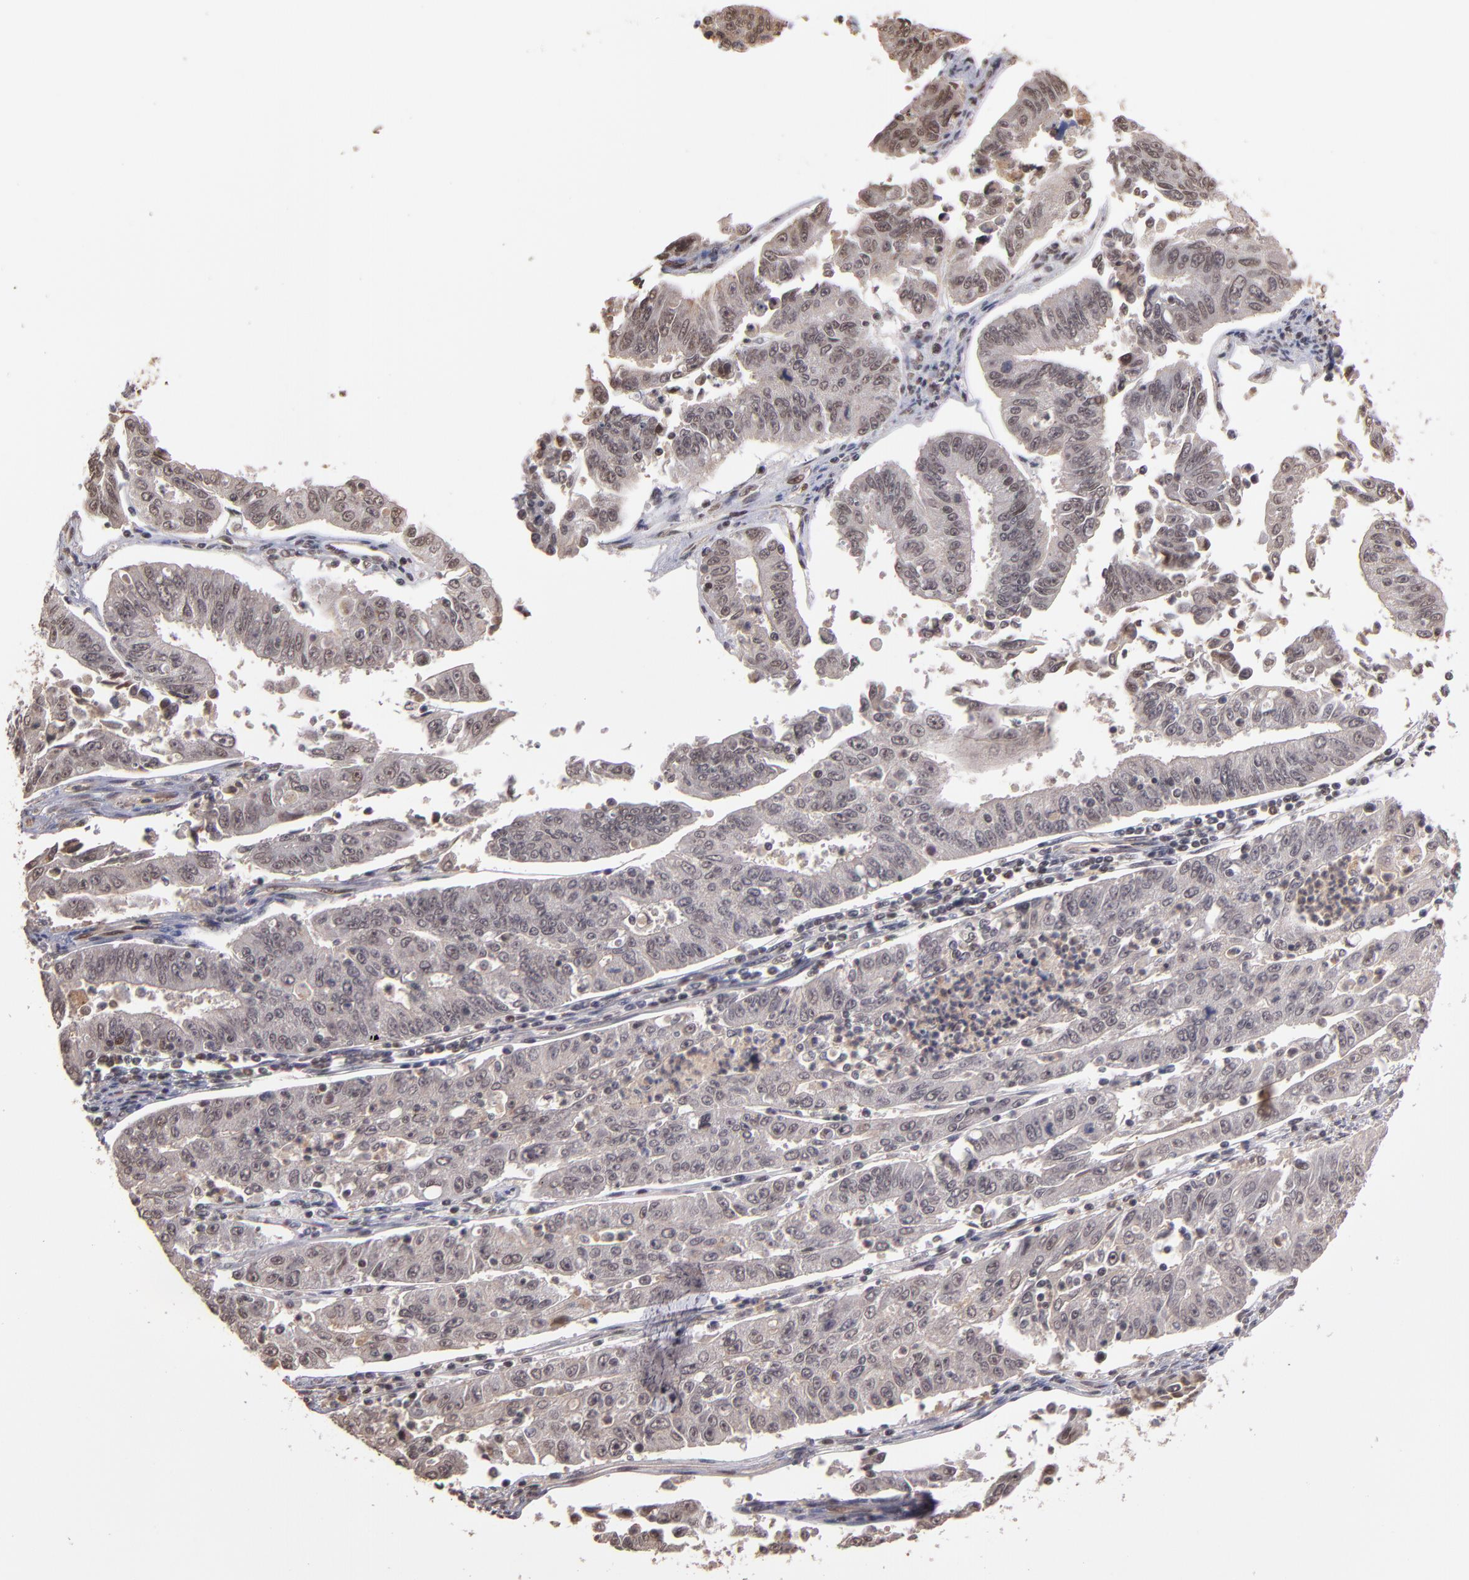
{"staining": {"intensity": "weak", "quantity": "<25%", "location": "nuclear"}, "tissue": "endometrial cancer", "cell_type": "Tumor cells", "image_type": "cancer", "snomed": [{"axis": "morphology", "description": "Adenocarcinoma, NOS"}, {"axis": "topography", "description": "Endometrium"}], "caption": "Immunohistochemistry (IHC) of endometrial adenocarcinoma exhibits no expression in tumor cells. (Brightfield microscopy of DAB (3,3'-diaminobenzidine) IHC at high magnification).", "gene": "TERF2", "patient": {"sex": "female", "age": 42}}